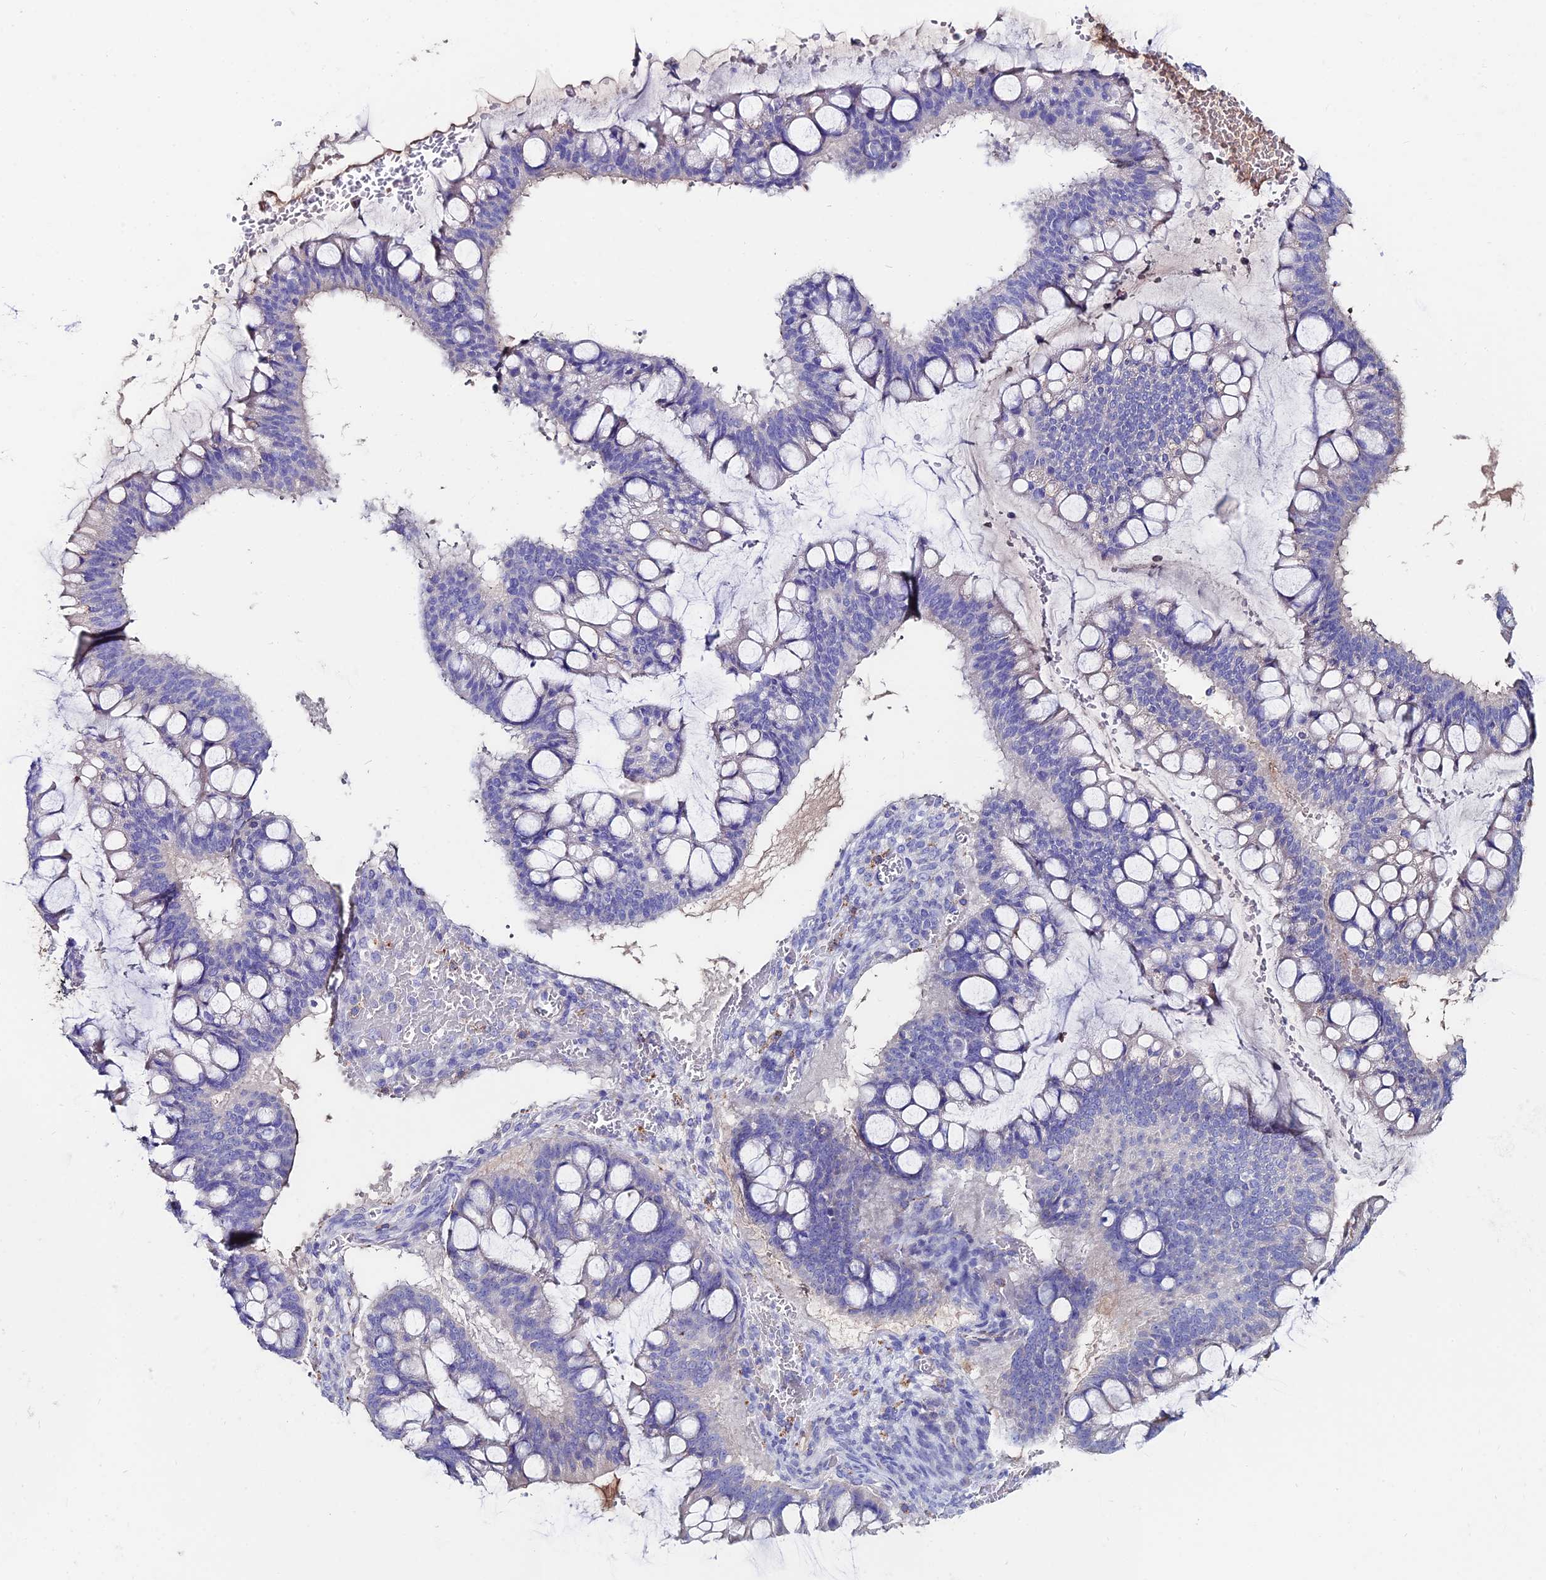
{"staining": {"intensity": "negative", "quantity": "none", "location": "none"}, "tissue": "ovarian cancer", "cell_type": "Tumor cells", "image_type": "cancer", "snomed": [{"axis": "morphology", "description": "Cystadenocarcinoma, mucinous, NOS"}, {"axis": "topography", "description": "Ovary"}], "caption": "The photomicrograph shows no significant positivity in tumor cells of ovarian cancer. (DAB (3,3'-diaminobenzidine) immunohistochemistry (IHC) visualized using brightfield microscopy, high magnification).", "gene": "SLC25A16", "patient": {"sex": "female", "age": 73}}